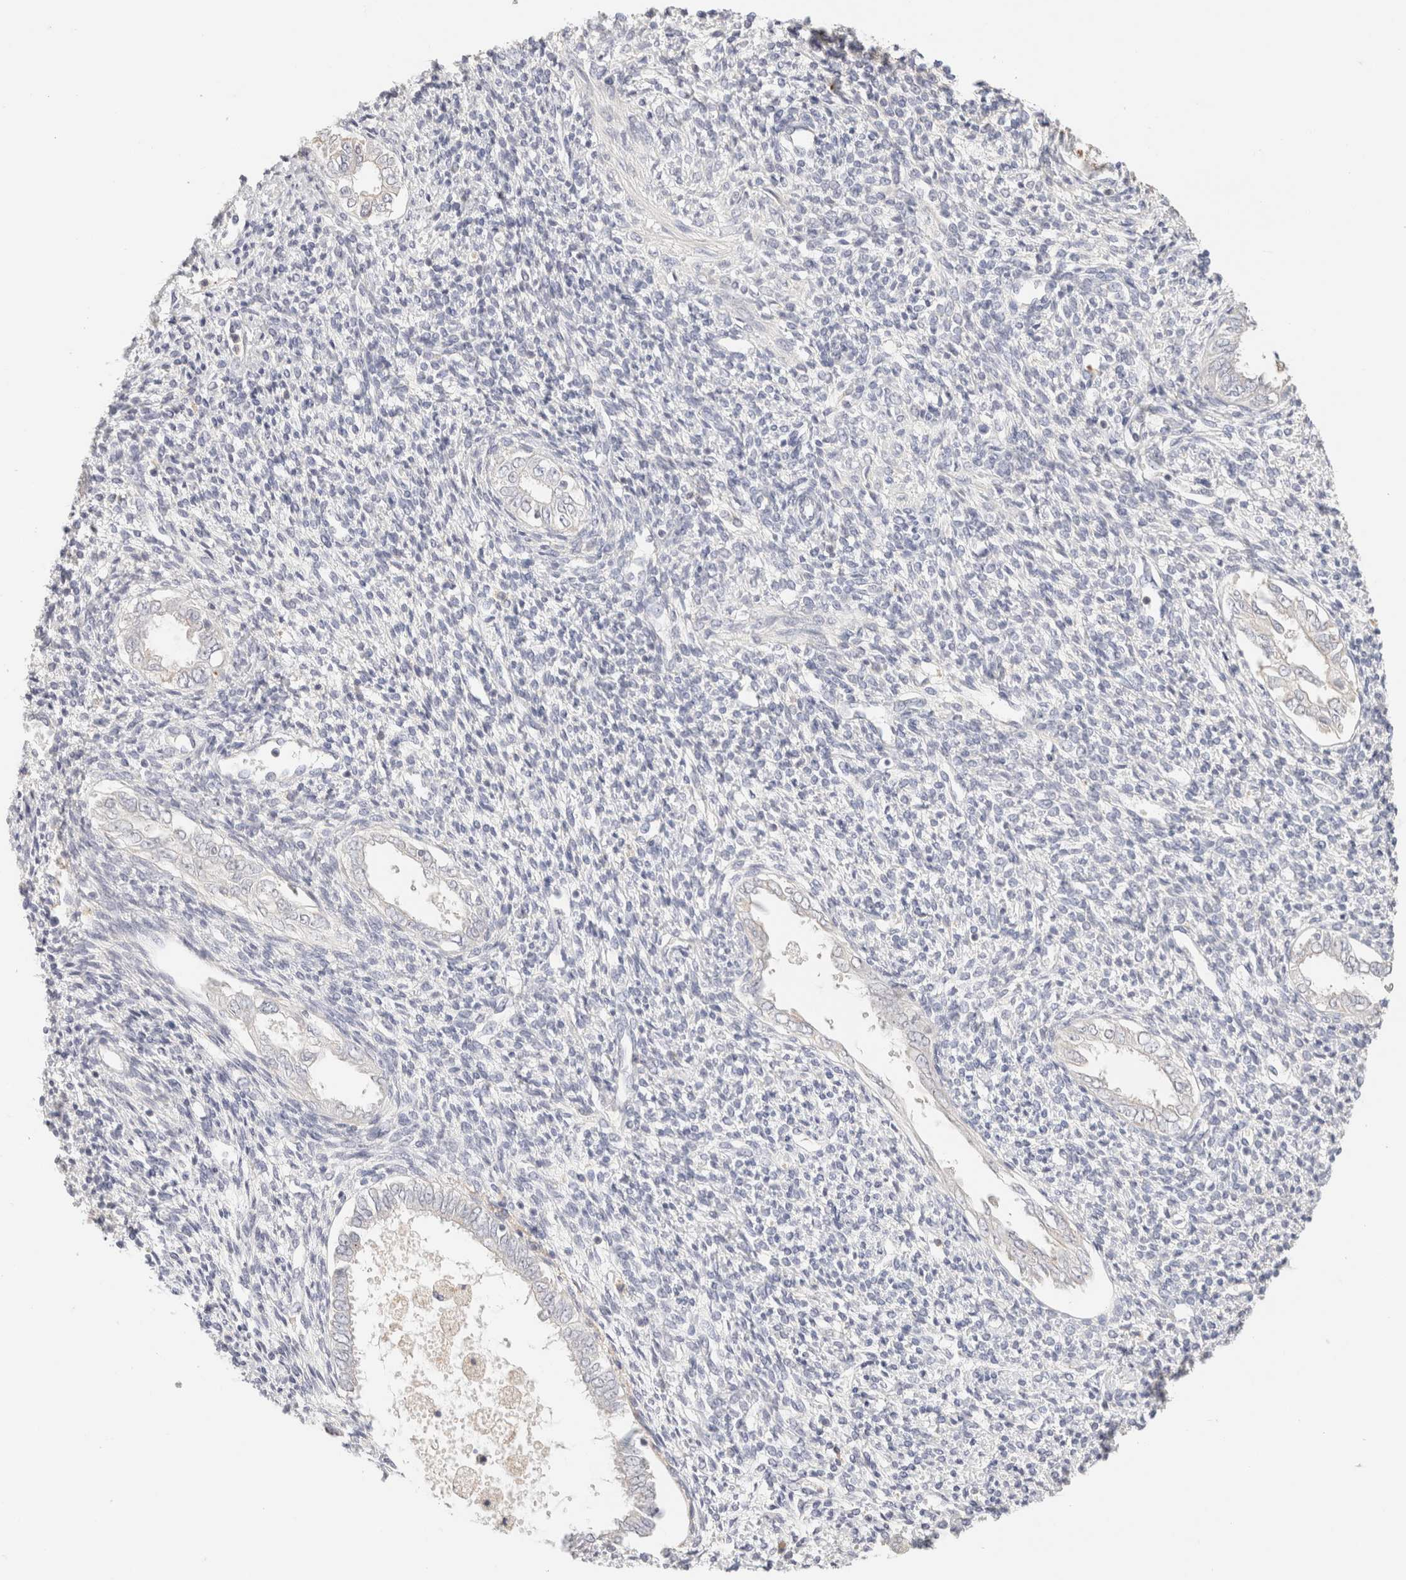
{"staining": {"intensity": "negative", "quantity": "none", "location": "none"}, "tissue": "endometrium", "cell_type": "Cells in endometrial stroma", "image_type": "normal", "snomed": [{"axis": "morphology", "description": "Normal tissue, NOS"}, {"axis": "topography", "description": "Endometrium"}], "caption": "Cells in endometrial stroma show no significant staining in normal endometrium. The staining is performed using DAB (3,3'-diaminobenzidine) brown chromogen with nuclei counter-stained in using hematoxylin.", "gene": "SCGB2A2", "patient": {"sex": "female", "age": 66}}